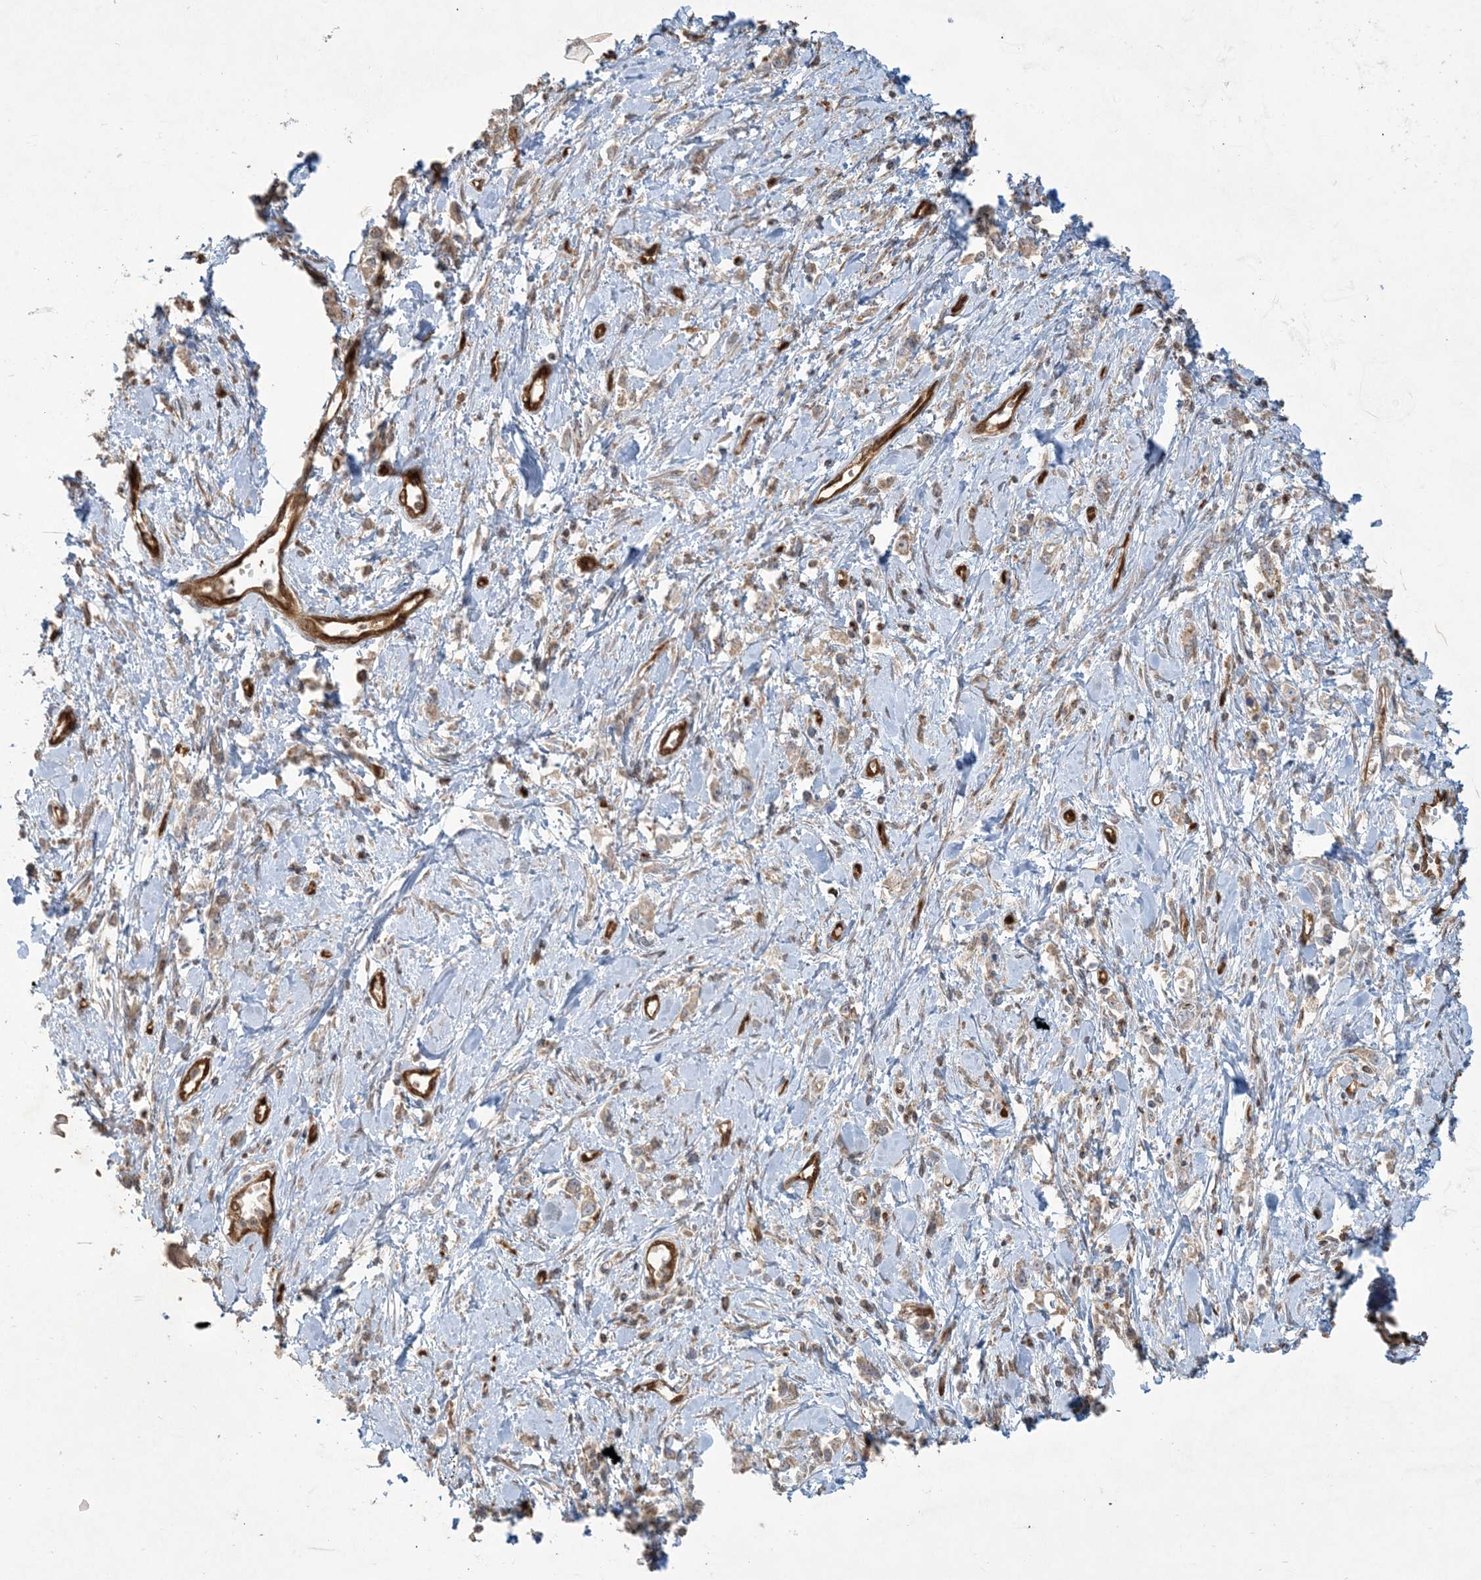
{"staining": {"intensity": "weak", "quantity": ">75%", "location": "cytoplasmic/membranous"}, "tissue": "stomach cancer", "cell_type": "Tumor cells", "image_type": "cancer", "snomed": [{"axis": "morphology", "description": "Adenocarcinoma, NOS"}, {"axis": "topography", "description": "Stomach"}], "caption": "Immunohistochemical staining of stomach cancer shows weak cytoplasmic/membranous protein positivity in approximately >75% of tumor cells. (IHC, brightfield microscopy, high magnification).", "gene": "PPM1F", "patient": {"sex": "female", "age": 76}}